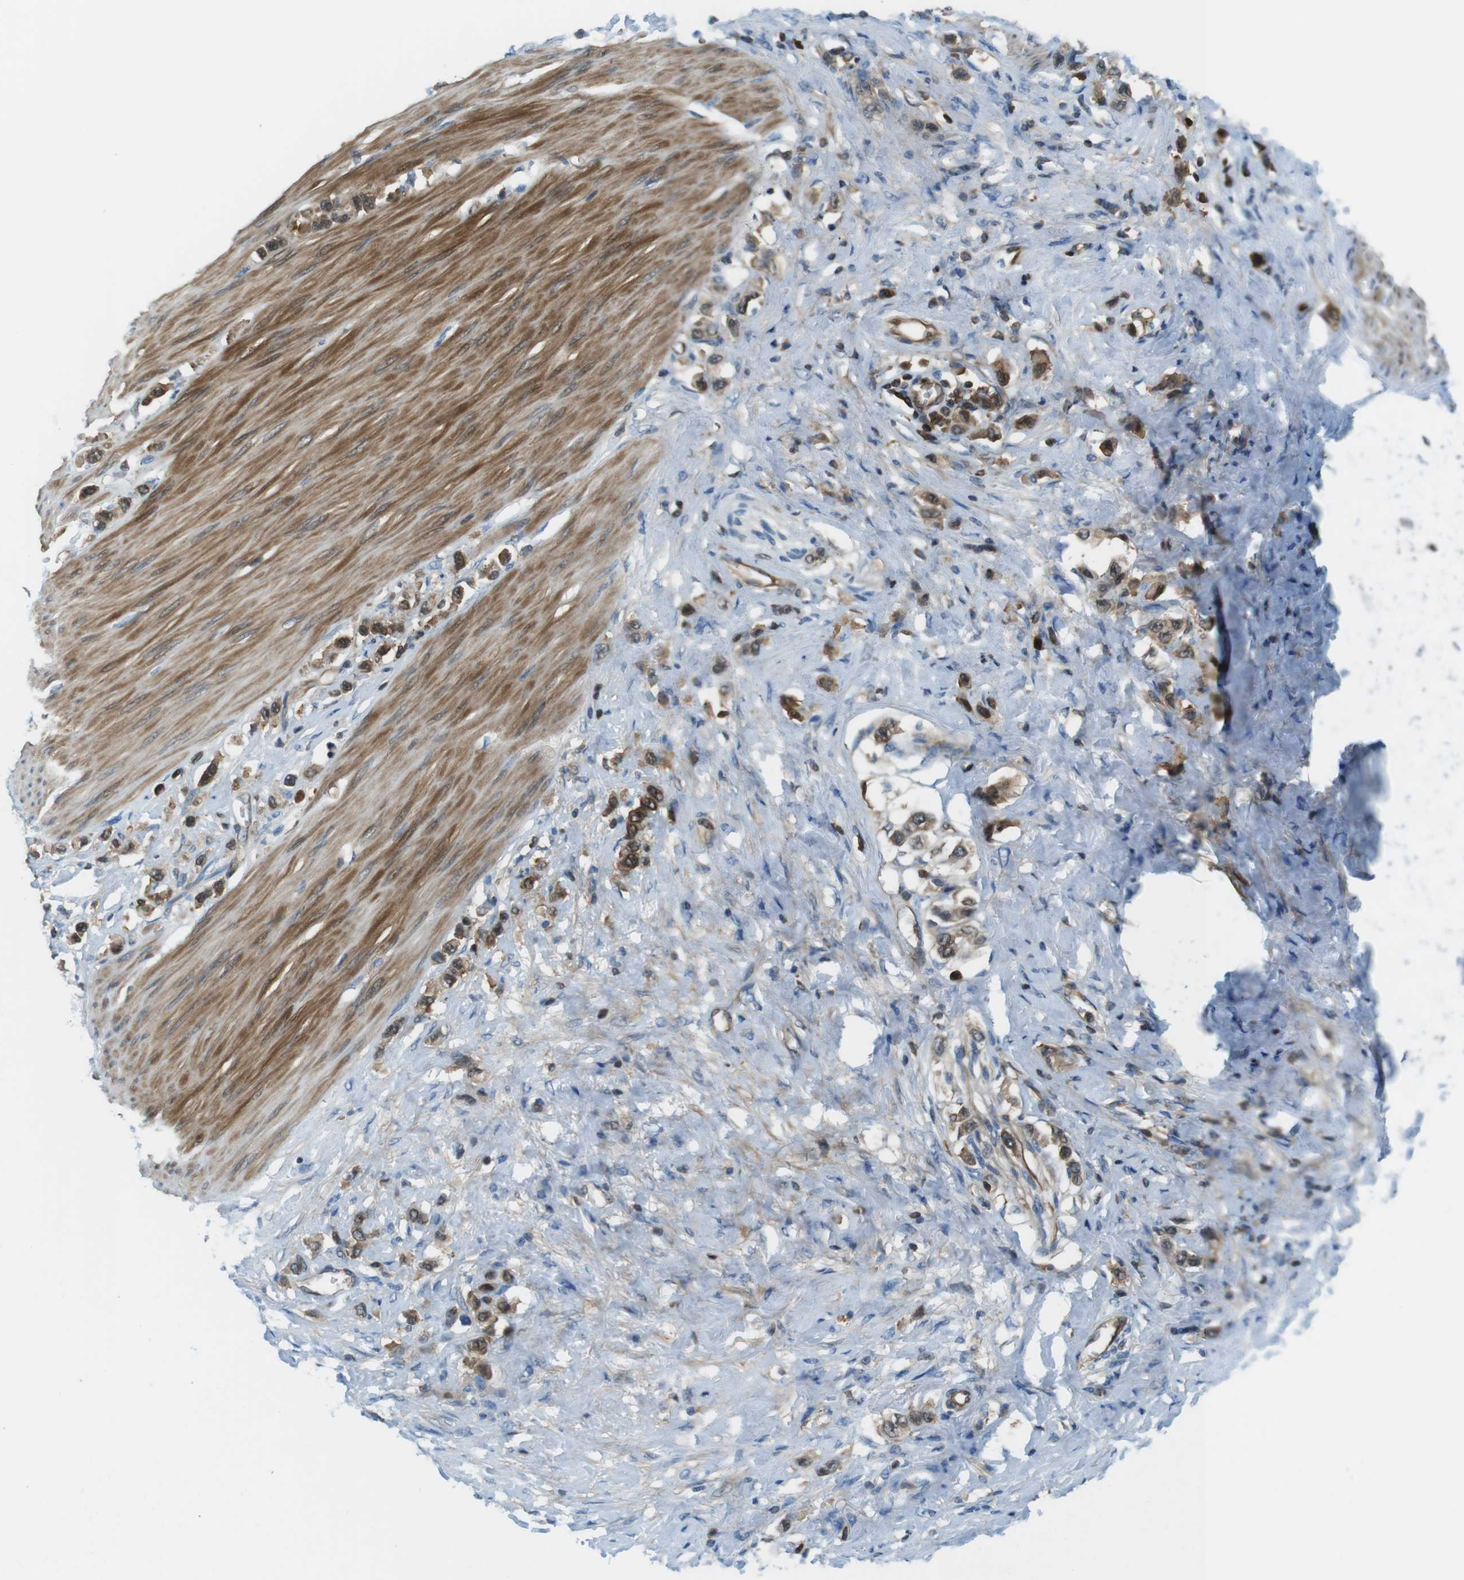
{"staining": {"intensity": "moderate", "quantity": ">75%", "location": "cytoplasmic/membranous,nuclear"}, "tissue": "stomach cancer", "cell_type": "Tumor cells", "image_type": "cancer", "snomed": [{"axis": "morphology", "description": "Adenocarcinoma, NOS"}, {"axis": "topography", "description": "Stomach"}], "caption": "Brown immunohistochemical staining in human stomach cancer (adenocarcinoma) exhibits moderate cytoplasmic/membranous and nuclear positivity in about >75% of tumor cells.", "gene": "TES", "patient": {"sex": "female", "age": 65}}